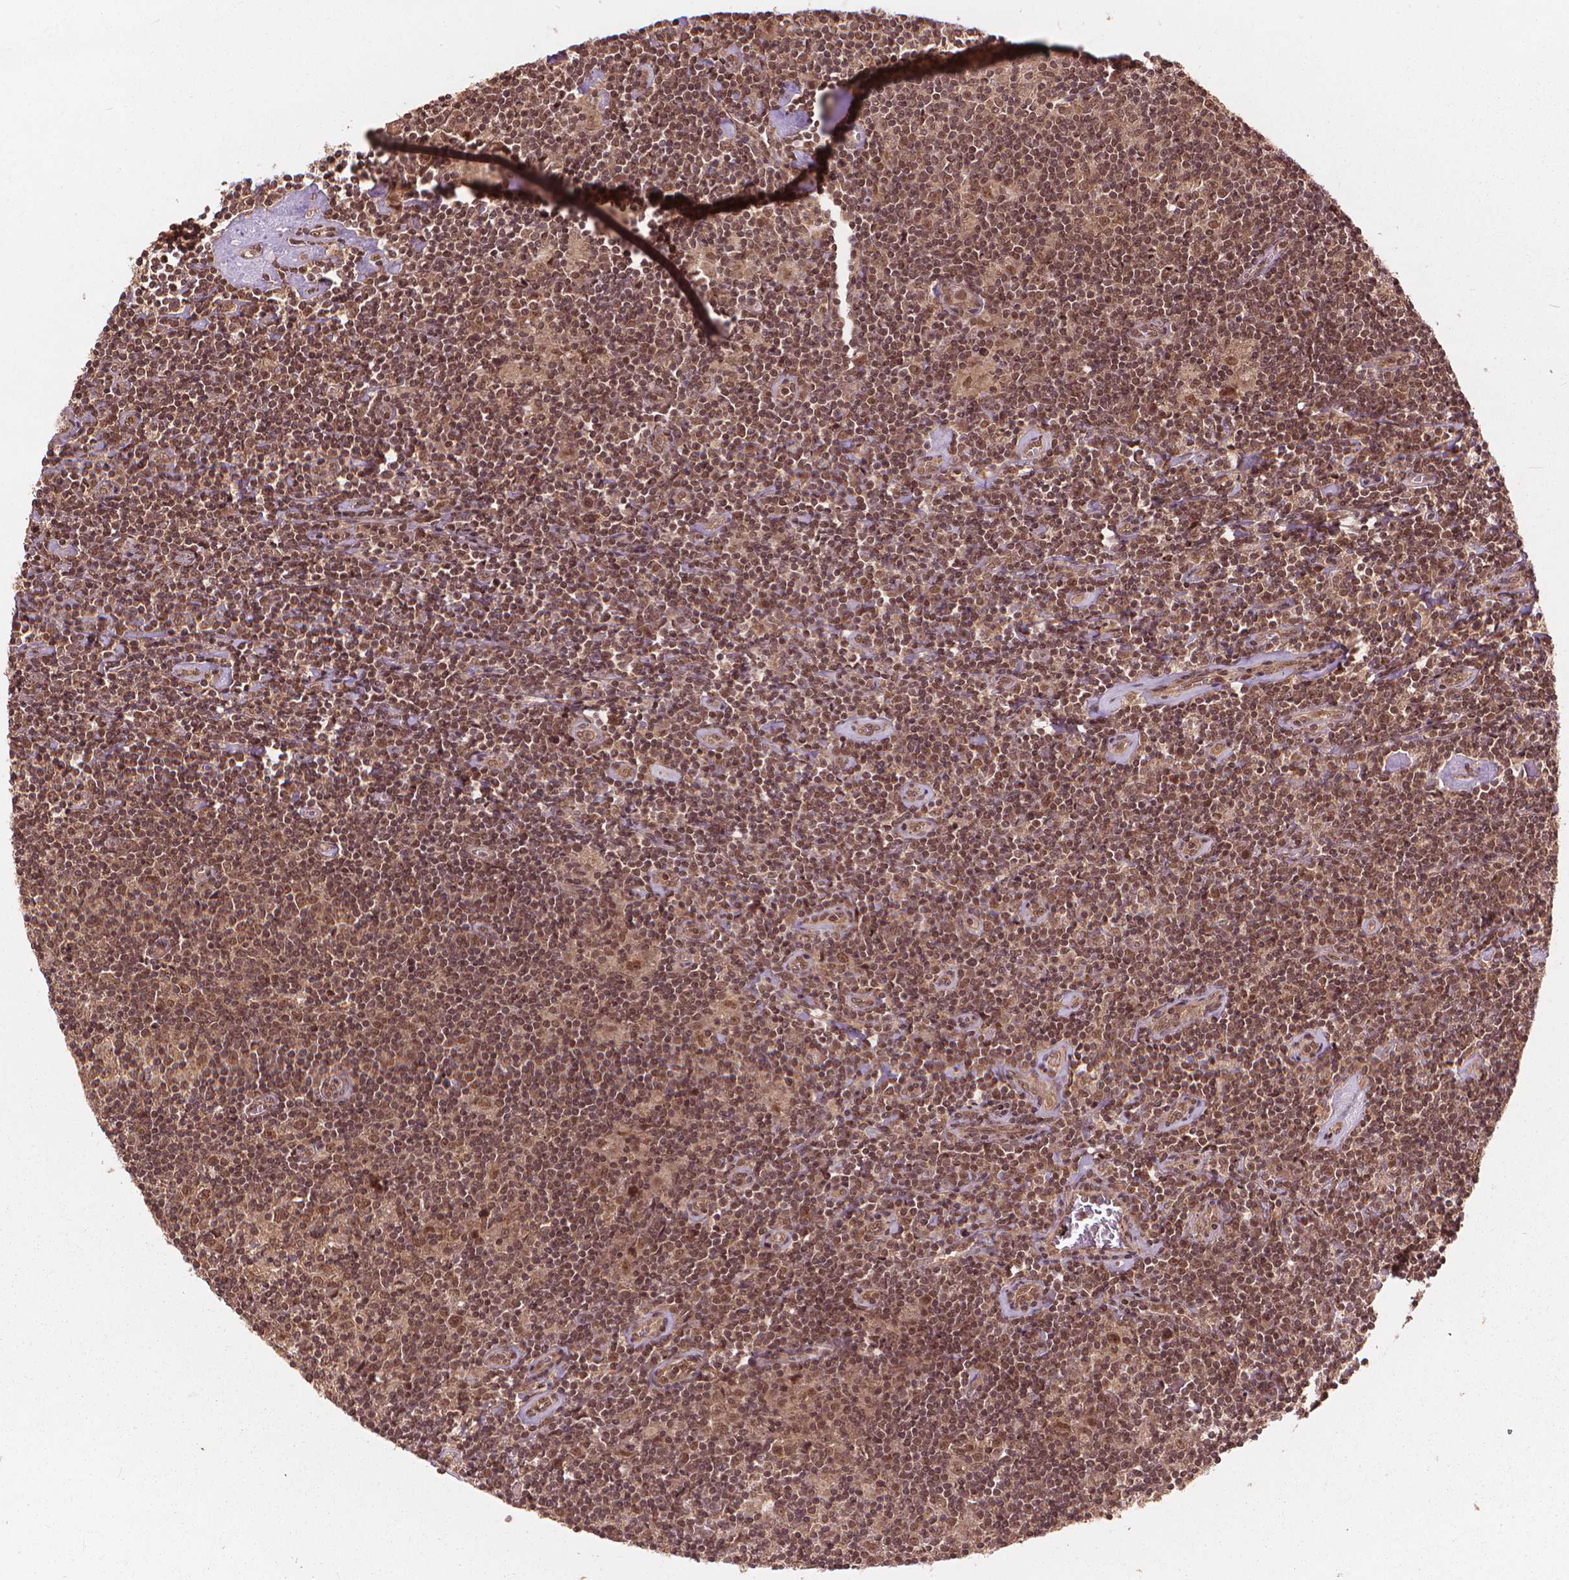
{"staining": {"intensity": "moderate", "quantity": ">75%", "location": "cytoplasmic/membranous,nuclear"}, "tissue": "lymphoma", "cell_type": "Tumor cells", "image_type": "cancer", "snomed": [{"axis": "morphology", "description": "Hodgkin's disease, NOS"}, {"axis": "topography", "description": "Lymph node"}], "caption": "Protein staining demonstrates moderate cytoplasmic/membranous and nuclear staining in about >75% of tumor cells in Hodgkin's disease.", "gene": "SSU72", "patient": {"sex": "male", "age": 40}}